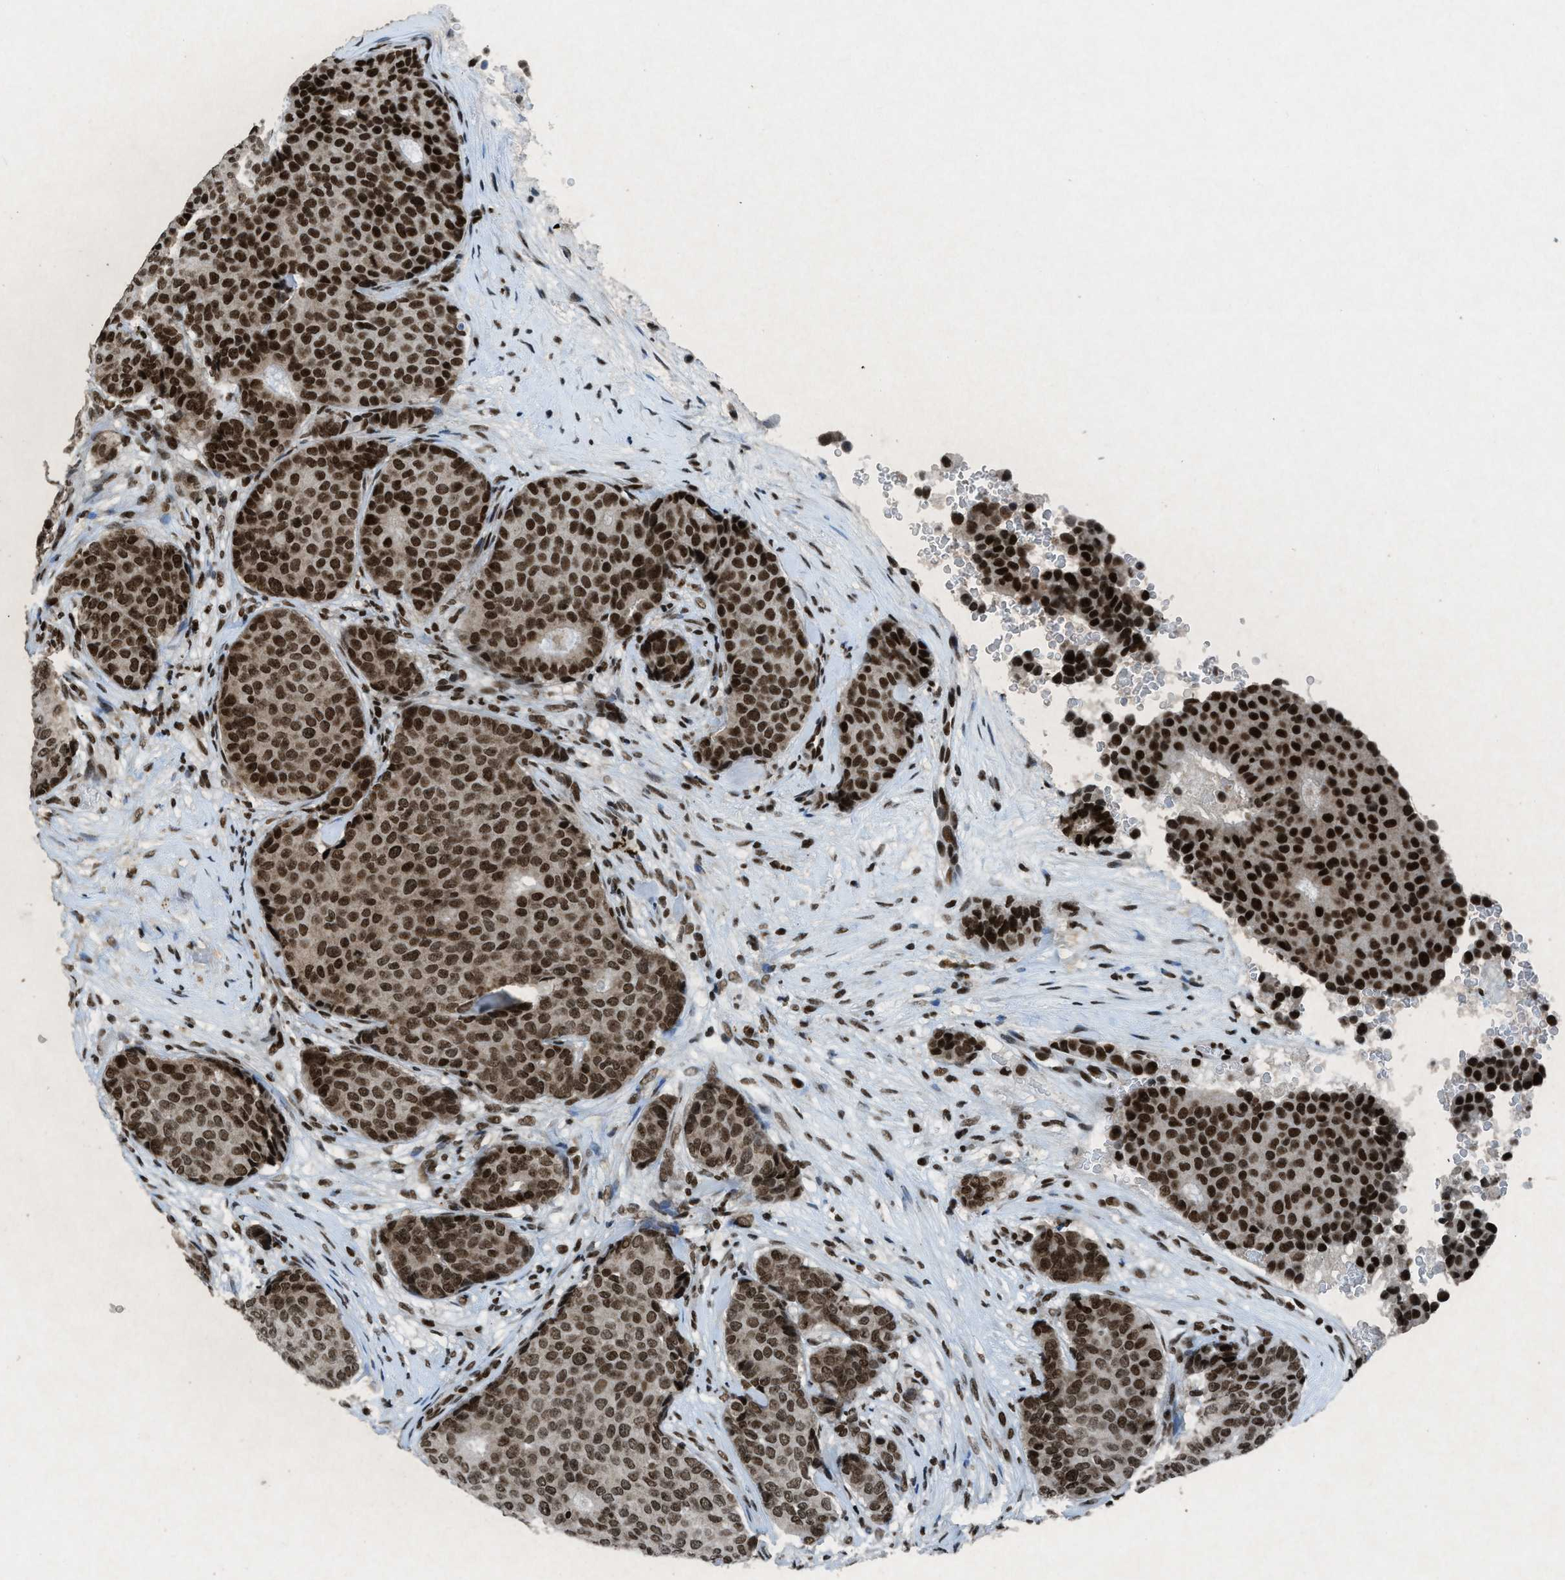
{"staining": {"intensity": "strong", "quantity": ">75%", "location": "nuclear"}, "tissue": "breast cancer", "cell_type": "Tumor cells", "image_type": "cancer", "snomed": [{"axis": "morphology", "description": "Duct carcinoma"}, {"axis": "topography", "description": "Breast"}], "caption": "There is high levels of strong nuclear positivity in tumor cells of breast cancer (invasive ductal carcinoma), as demonstrated by immunohistochemical staining (brown color).", "gene": "NXF1", "patient": {"sex": "female", "age": 75}}